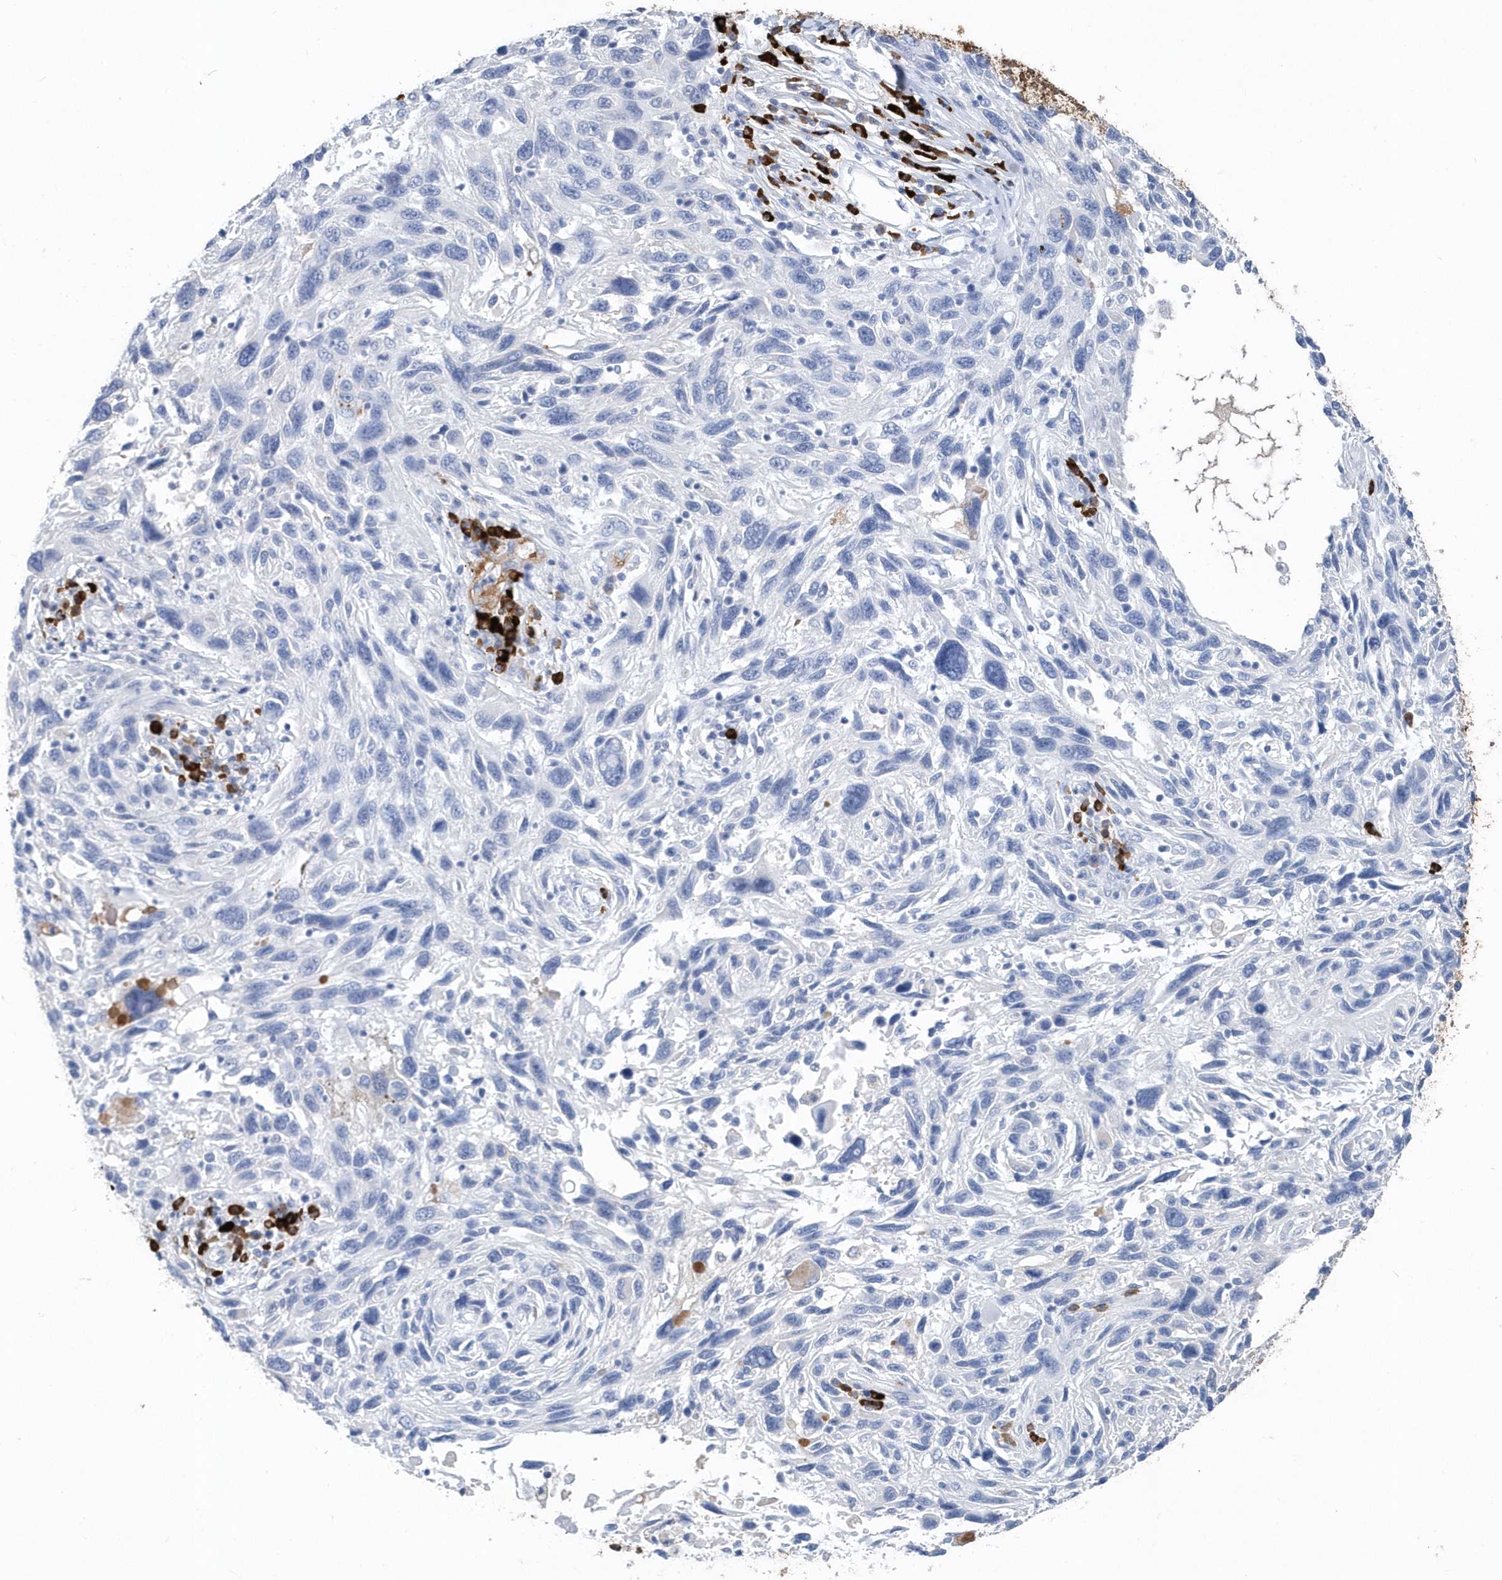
{"staining": {"intensity": "negative", "quantity": "none", "location": "none"}, "tissue": "melanoma", "cell_type": "Tumor cells", "image_type": "cancer", "snomed": [{"axis": "morphology", "description": "Malignant melanoma, NOS"}, {"axis": "topography", "description": "Skin"}], "caption": "Immunohistochemistry (IHC) image of neoplastic tissue: human melanoma stained with DAB (3,3'-diaminobenzidine) demonstrates no significant protein expression in tumor cells. (DAB immunohistochemistry (IHC), high magnification).", "gene": "JCHAIN", "patient": {"sex": "male", "age": 53}}